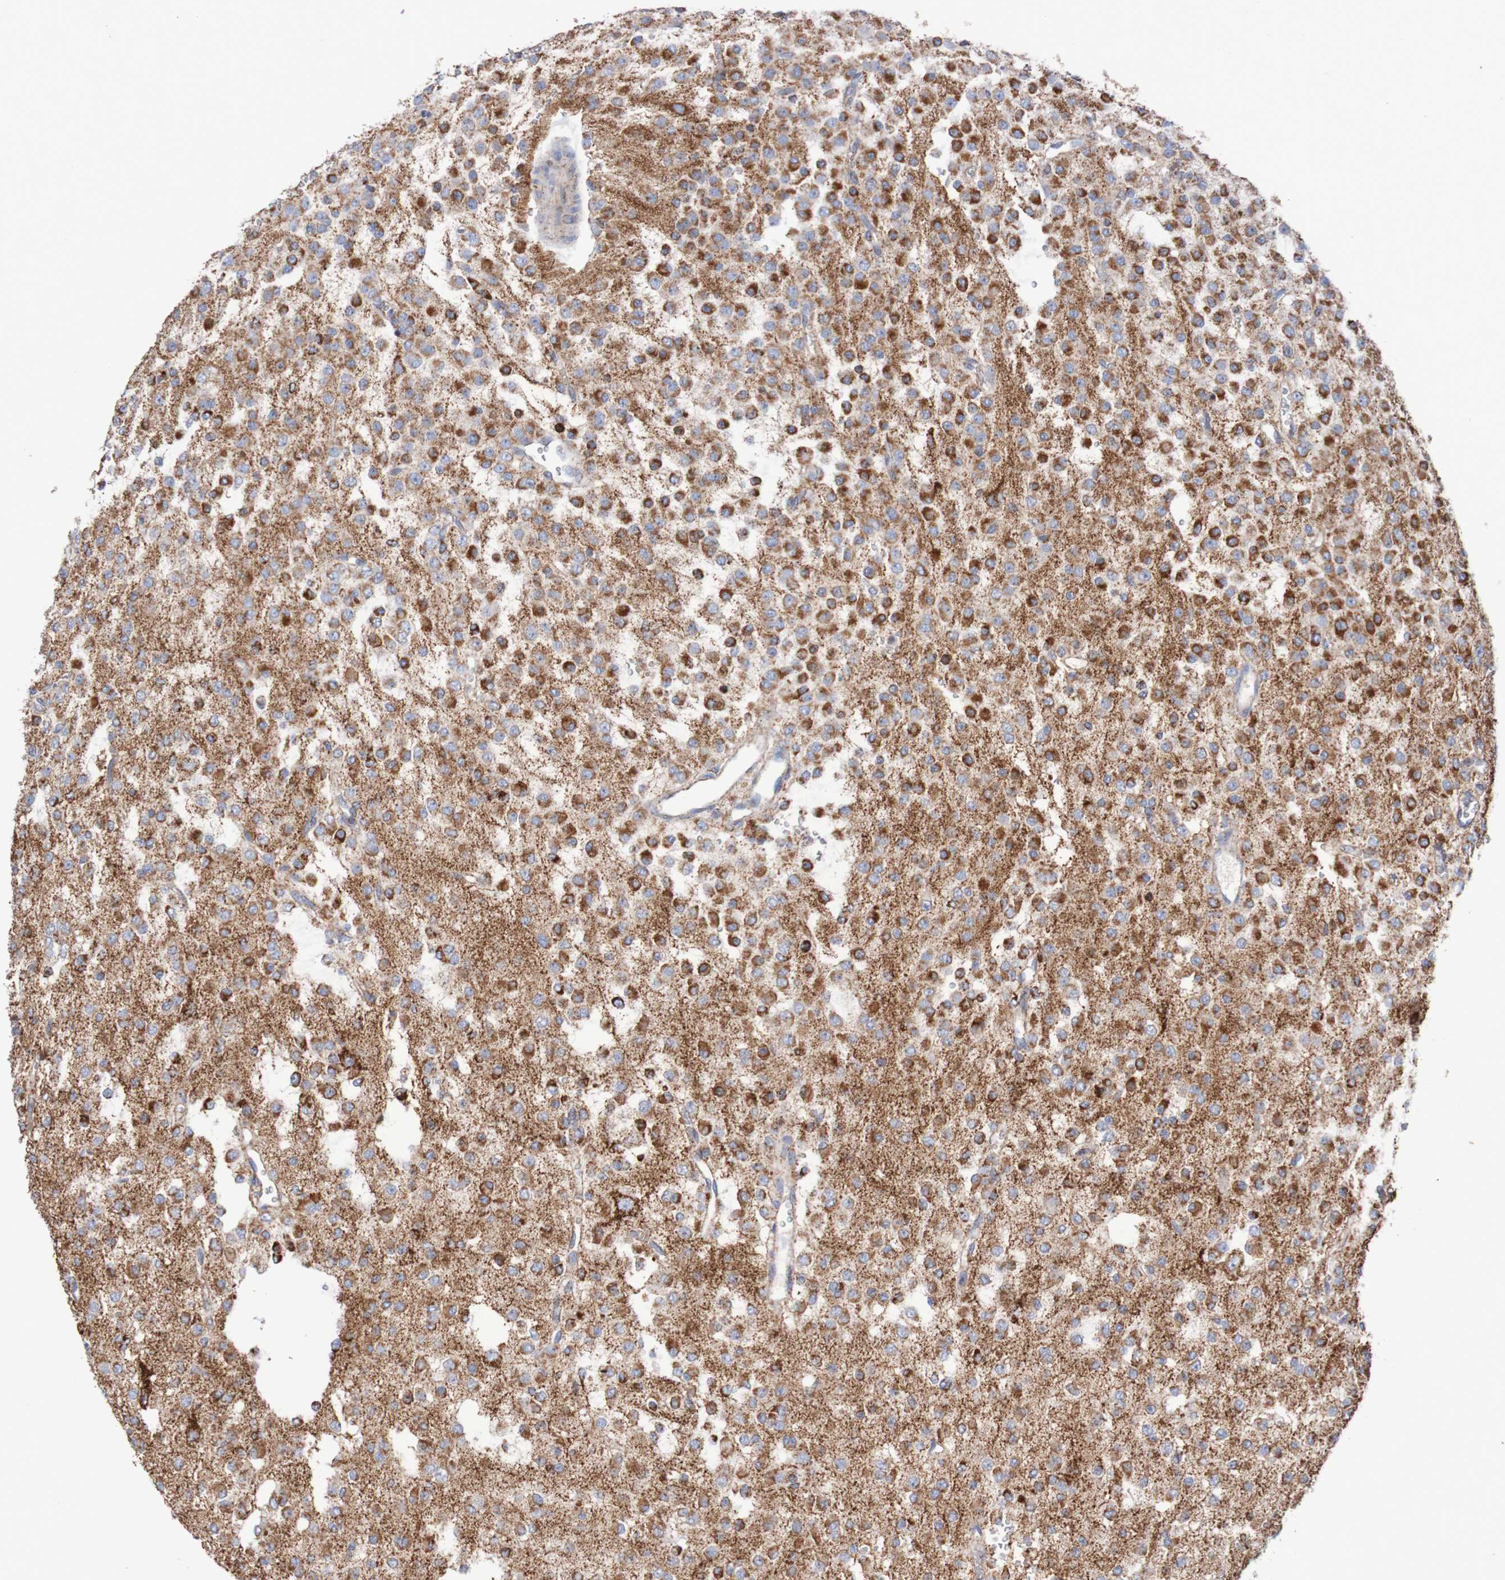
{"staining": {"intensity": "moderate", "quantity": "25%-75%", "location": "cytoplasmic/membranous"}, "tissue": "glioma", "cell_type": "Tumor cells", "image_type": "cancer", "snomed": [{"axis": "morphology", "description": "Glioma, malignant, Low grade"}, {"axis": "topography", "description": "Brain"}], "caption": "This histopathology image shows immunohistochemistry (IHC) staining of glioma, with medium moderate cytoplasmic/membranous expression in about 25%-75% of tumor cells.", "gene": "MMEL1", "patient": {"sex": "male", "age": 38}}